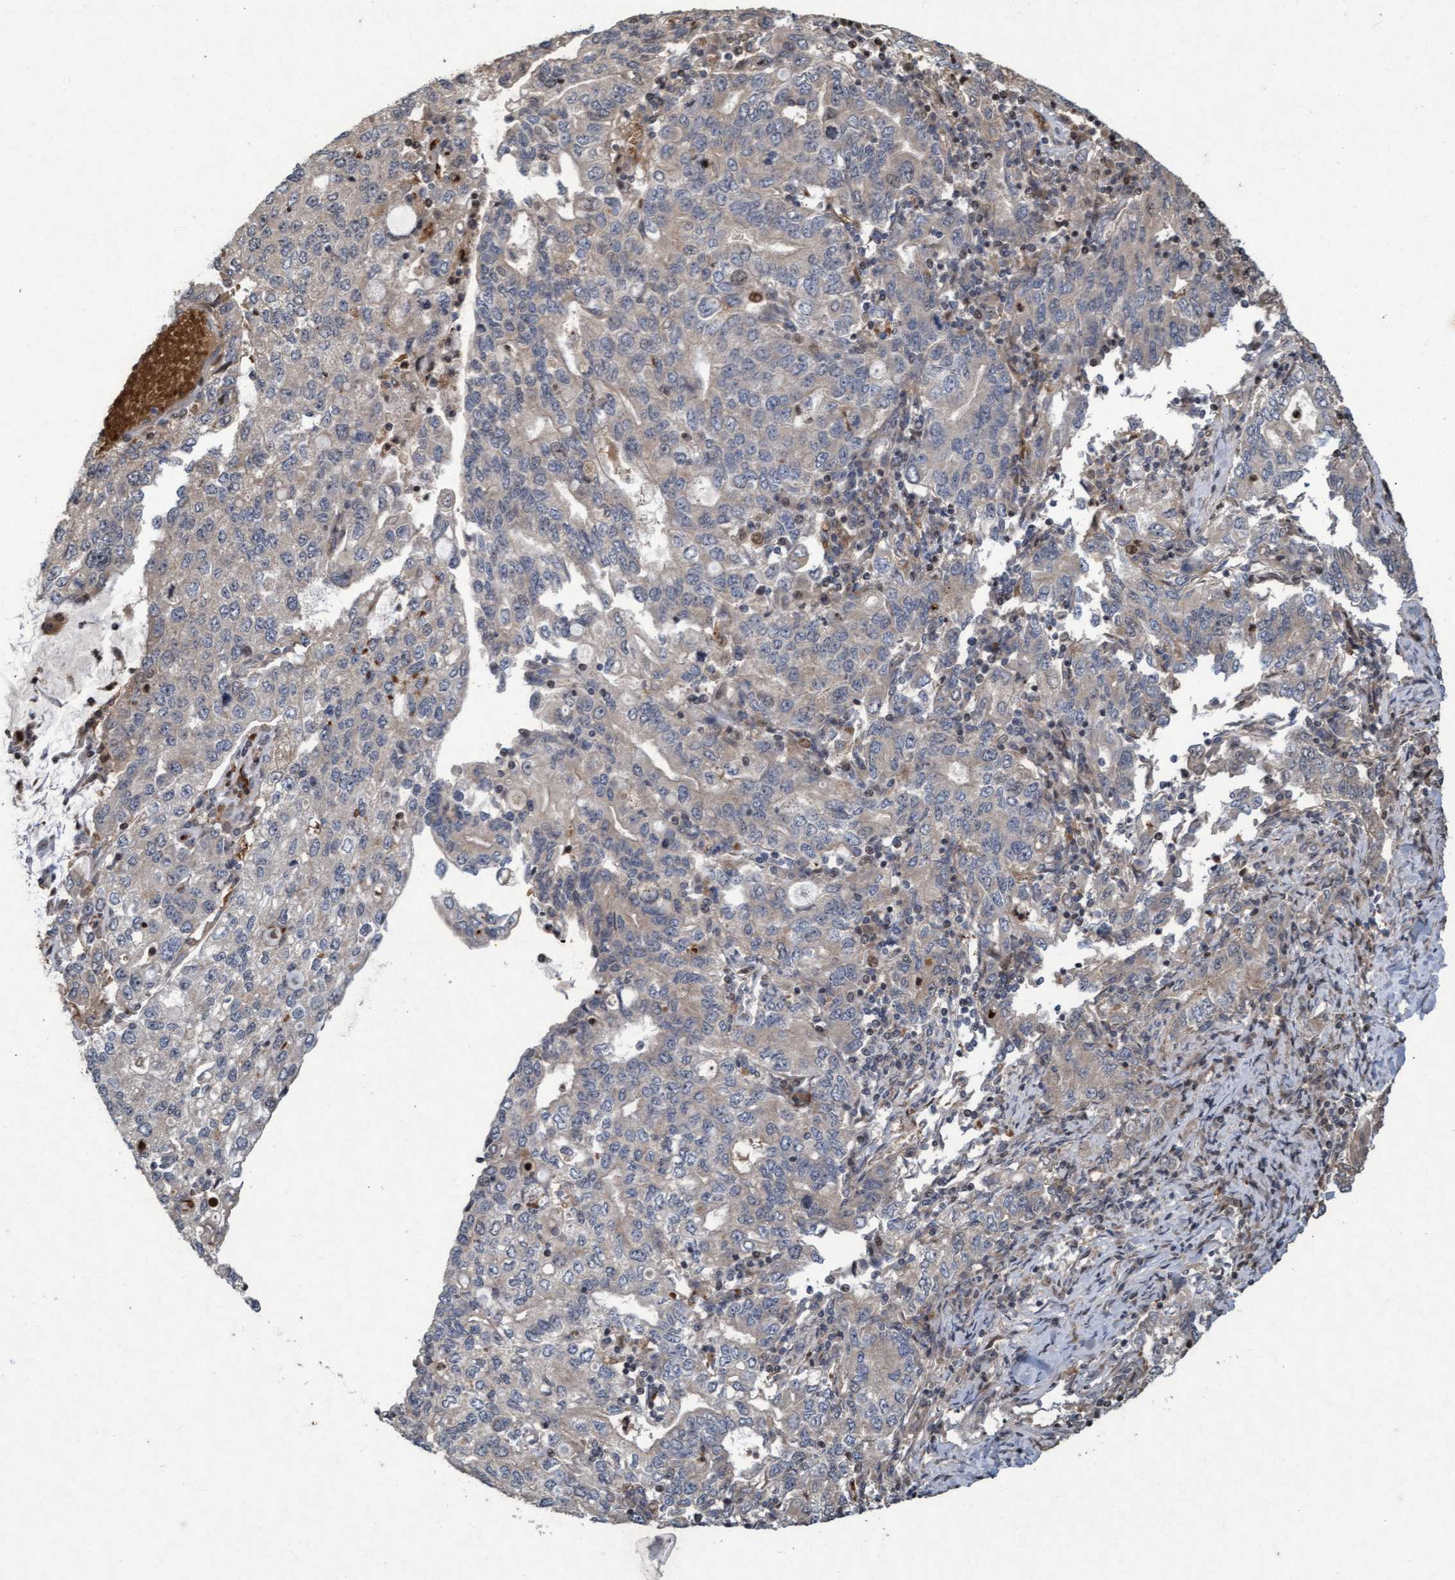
{"staining": {"intensity": "negative", "quantity": "none", "location": "none"}, "tissue": "stomach cancer", "cell_type": "Tumor cells", "image_type": "cancer", "snomed": [{"axis": "morphology", "description": "Adenocarcinoma, NOS"}, {"axis": "topography", "description": "Stomach, lower"}], "caption": "DAB immunohistochemical staining of human stomach cancer (adenocarcinoma) displays no significant expression in tumor cells.", "gene": "KCNC2", "patient": {"sex": "female", "age": 72}}